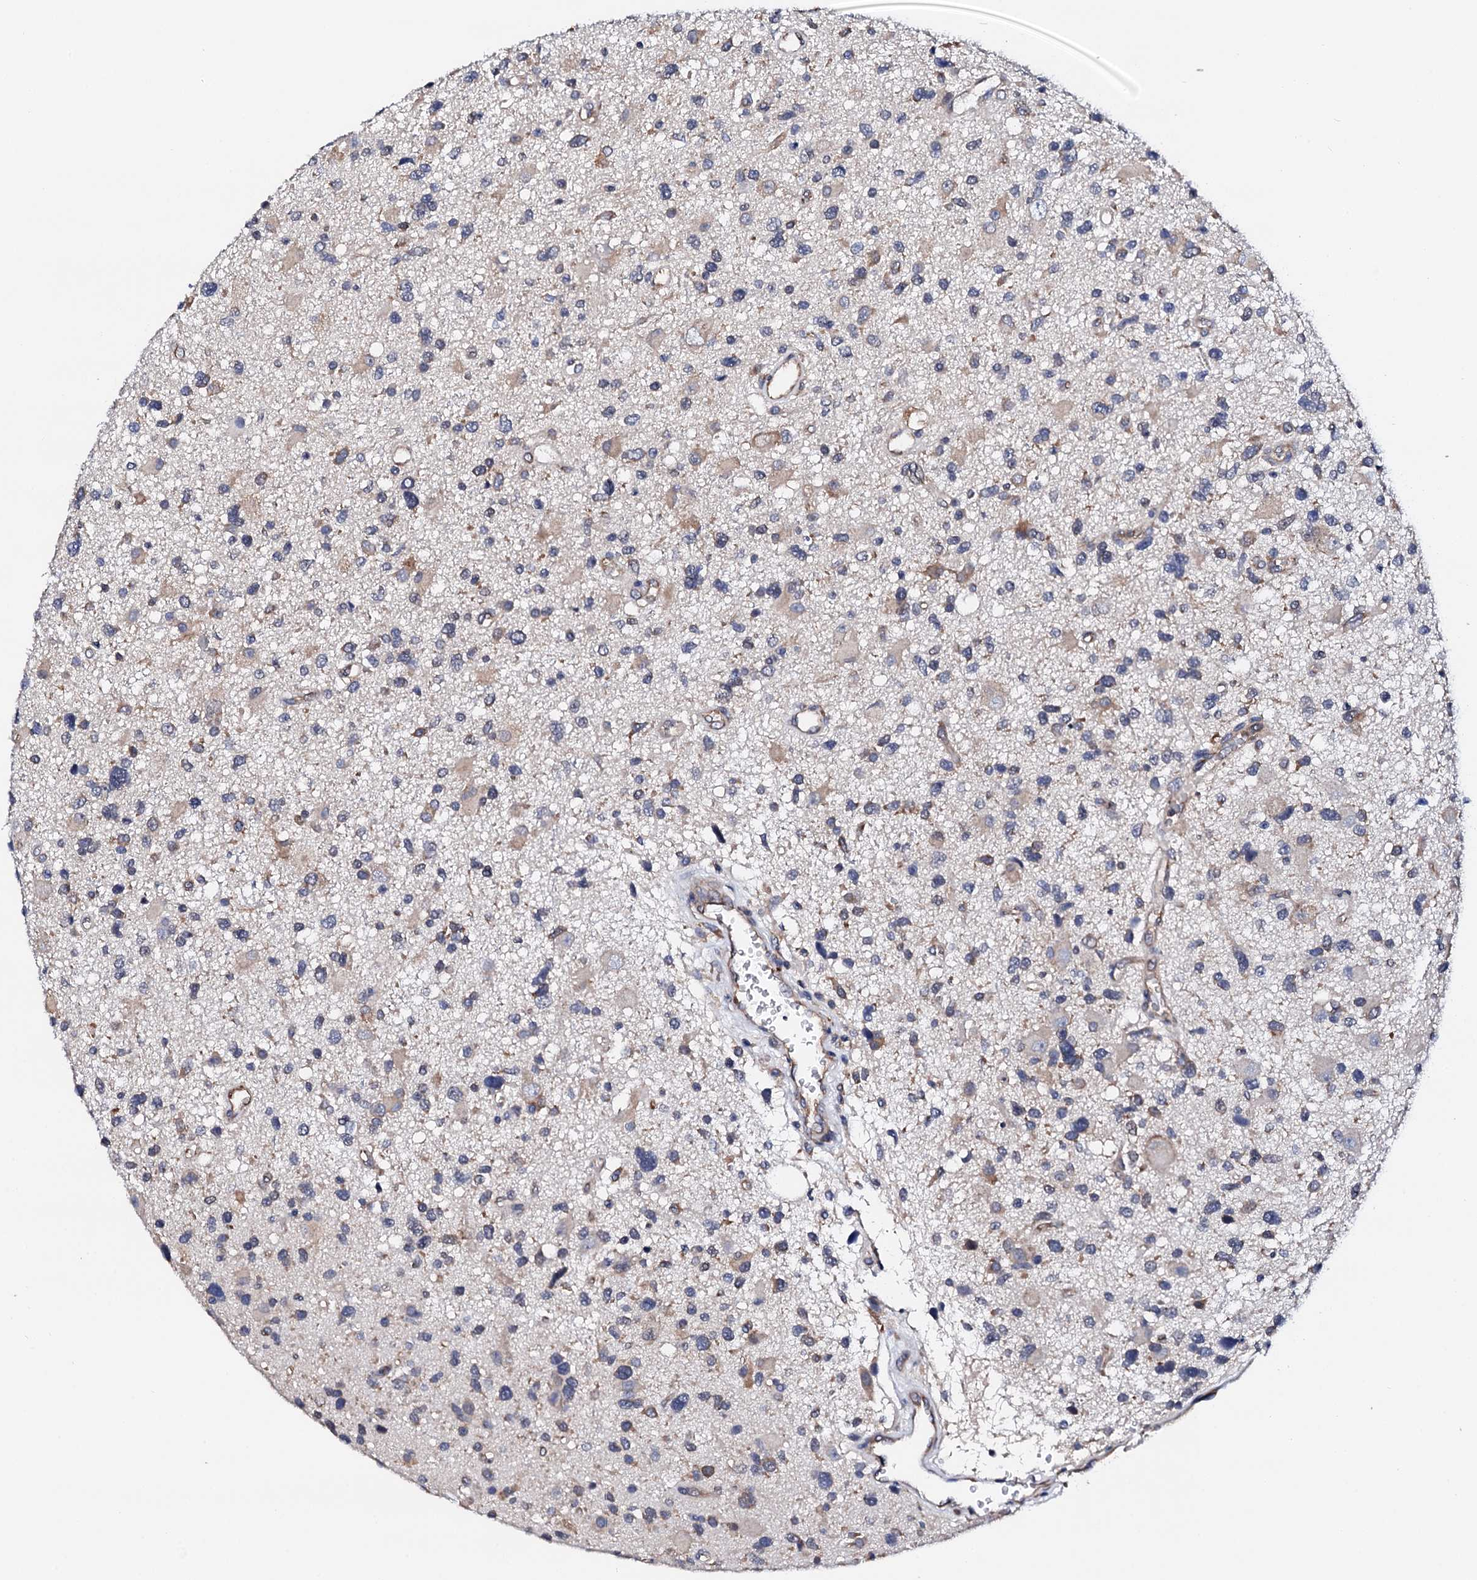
{"staining": {"intensity": "weak", "quantity": "25%-75%", "location": "cytoplasmic/membranous"}, "tissue": "glioma", "cell_type": "Tumor cells", "image_type": "cancer", "snomed": [{"axis": "morphology", "description": "Glioma, malignant, High grade"}, {"axis": "topography", "description": "Brain"}], "caption": "Immunohistochemical staining of malignant glioma (high-grade) demonstrates weak cytoplasmic/membranous protein staining in about 25%-75% of tumor cells.", "gene": "NUP58", "patient": {"sex": "male", "age": 33}}